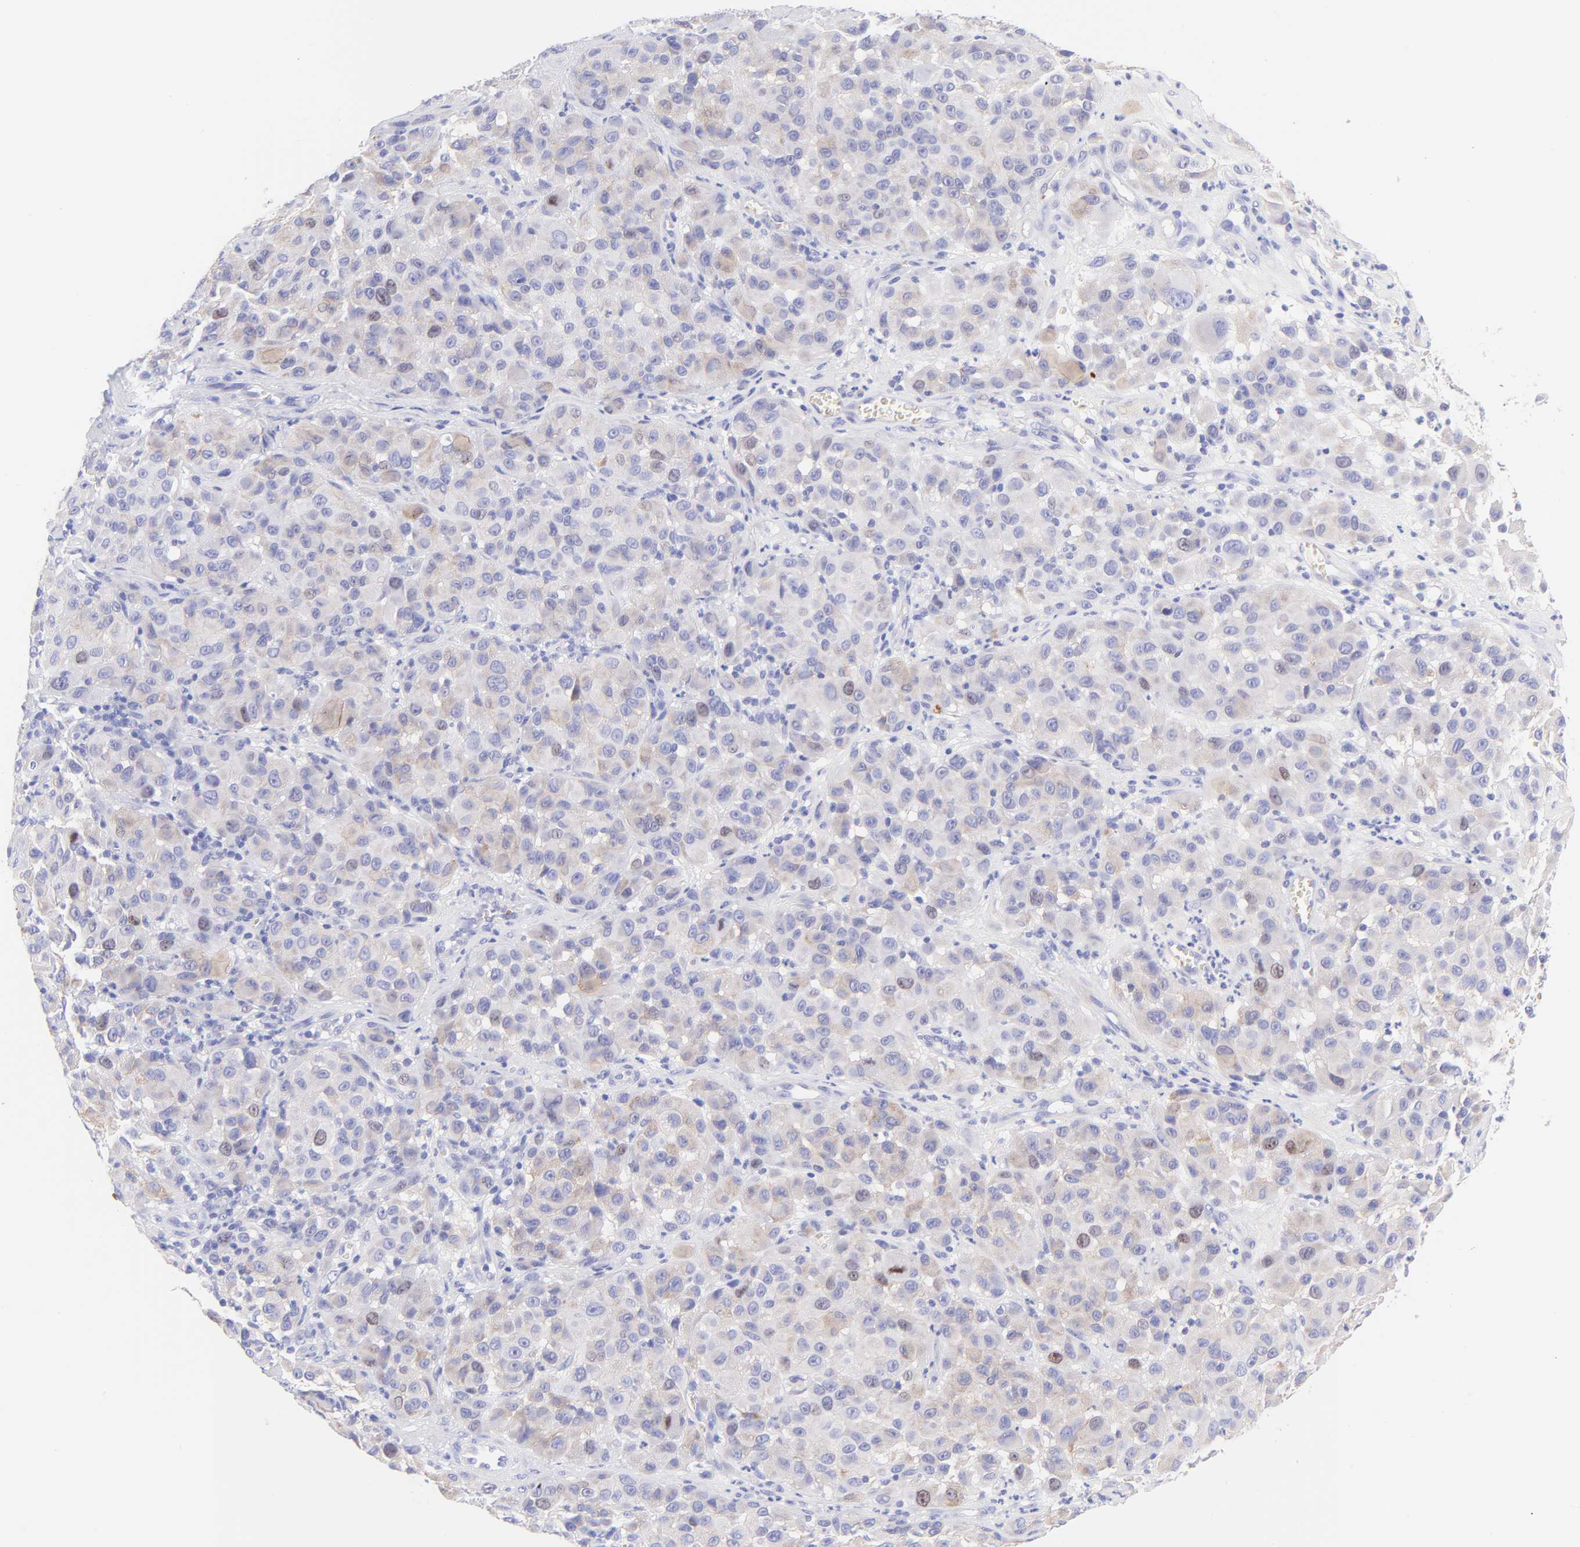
{"staining": {"intensity": "weak", "quantity": "25%-75%", "location": "cytoplasmic/membranous"}, "tissue": "melanoma", "cell_type": "Tumor cells", "image_type": "cancer", "snomed": [{"axis": "morphology", "description": "Malignant melanoma, NOS"}, {"axis": "topography", "description": "Skin"}], "caption": "Human malignant melanoma stained with a protein marker displays weak staining in tumor cells.", "gene": "FRMPD3", "patient": {"sex": "female", "age": 21}}